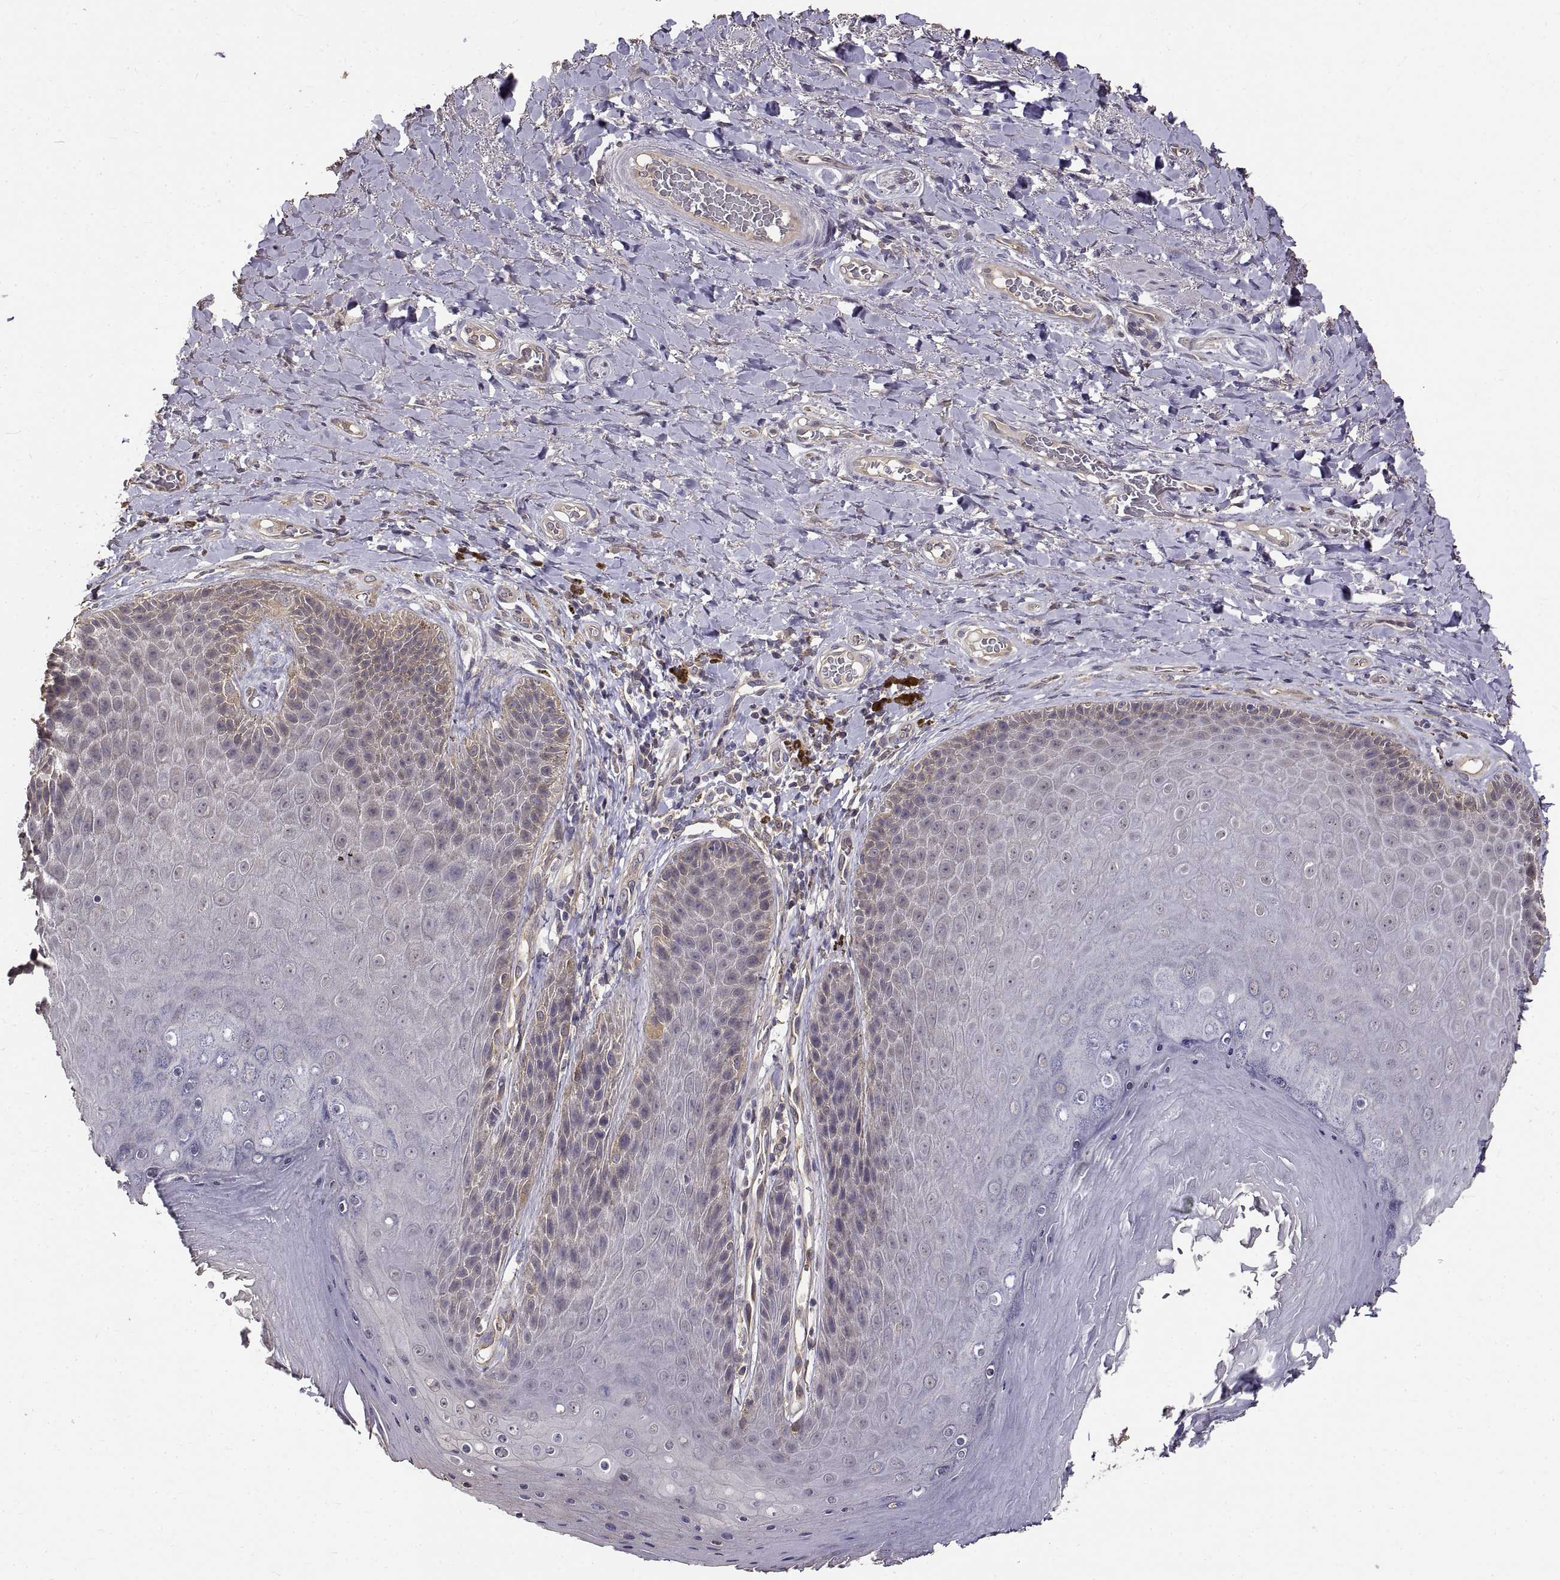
{"staining": {"intensity": "negative", "quantity": "none", "location": "none"}, "tissue": "skin", "cell_type": "Epidermal cells", "image_type": "normal", "snomed": [{"axis": "morphology", "description": "Normal tissue, NOS"}, {"axis": "topography", "description": "Skeletal muscle"}, {"axis": "topography", "description": "Anal"}, {"axis": "topography", "description": "Peripheral nerve tissue"}], "caption": "Immunohistochemistry (IHC) of unremarkable skin displays no expression in epidermal cells.", "gene": "PEA15", "patient": {"sex": "male", "age": 53}}